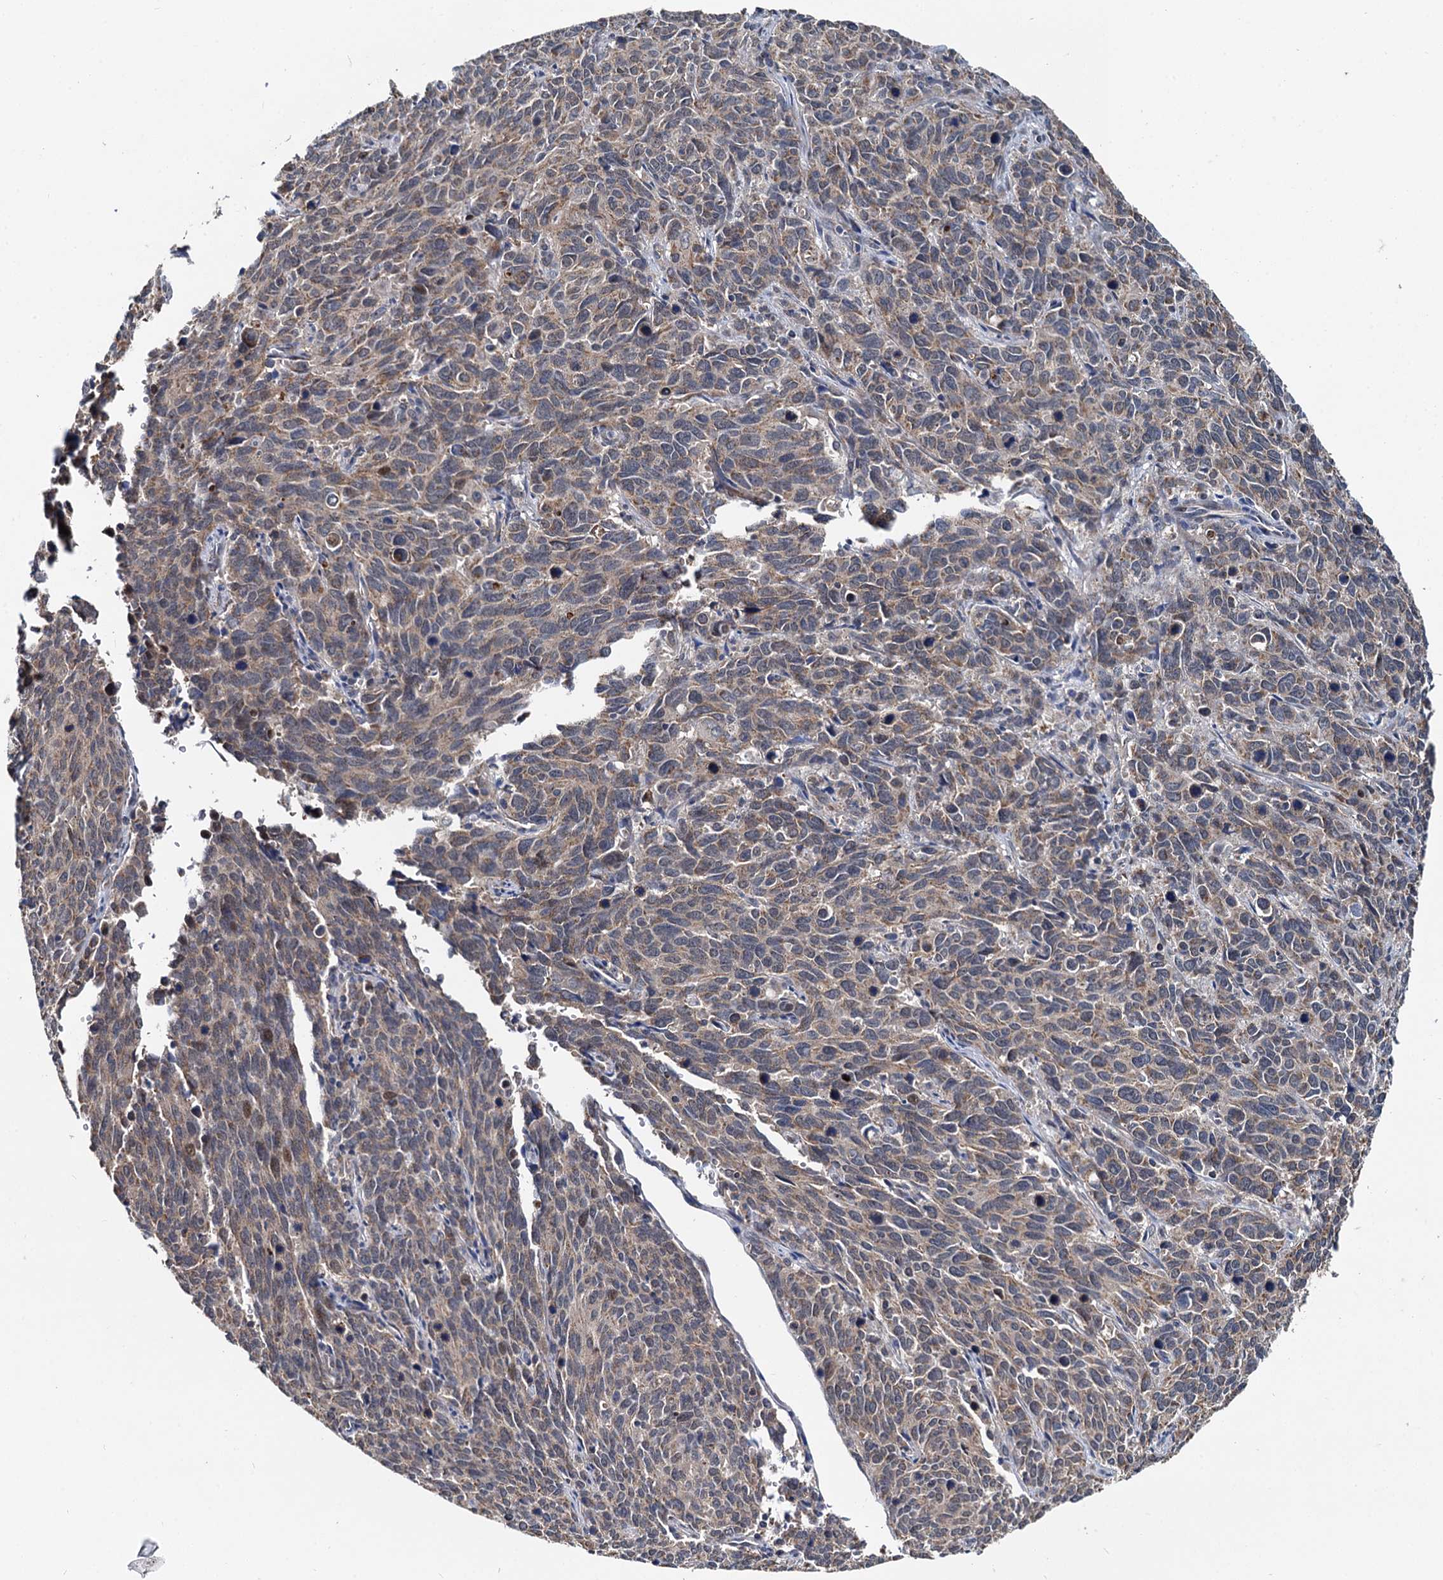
{"staining": {"intensity": "negative", "quantity": "none", "location": "none"}, "tissue": "cervical cancer", "cell_type": "Tumor cells", "image_type": "cancer", "snomed": [{"axis": "morphology", "description": "Squamous cell carcinoma, NOS"}, {"axis": "topography", "description": "Cervix"}], "caption": "This image is of cervical squamous cell carcinoma stained with IHC to label a protein in brown with the nuclei are counter-stained blue. There is no expression in tumor cells.", "gene": "SPRYD3", "patient": {"sex": "female", "age": 60}}